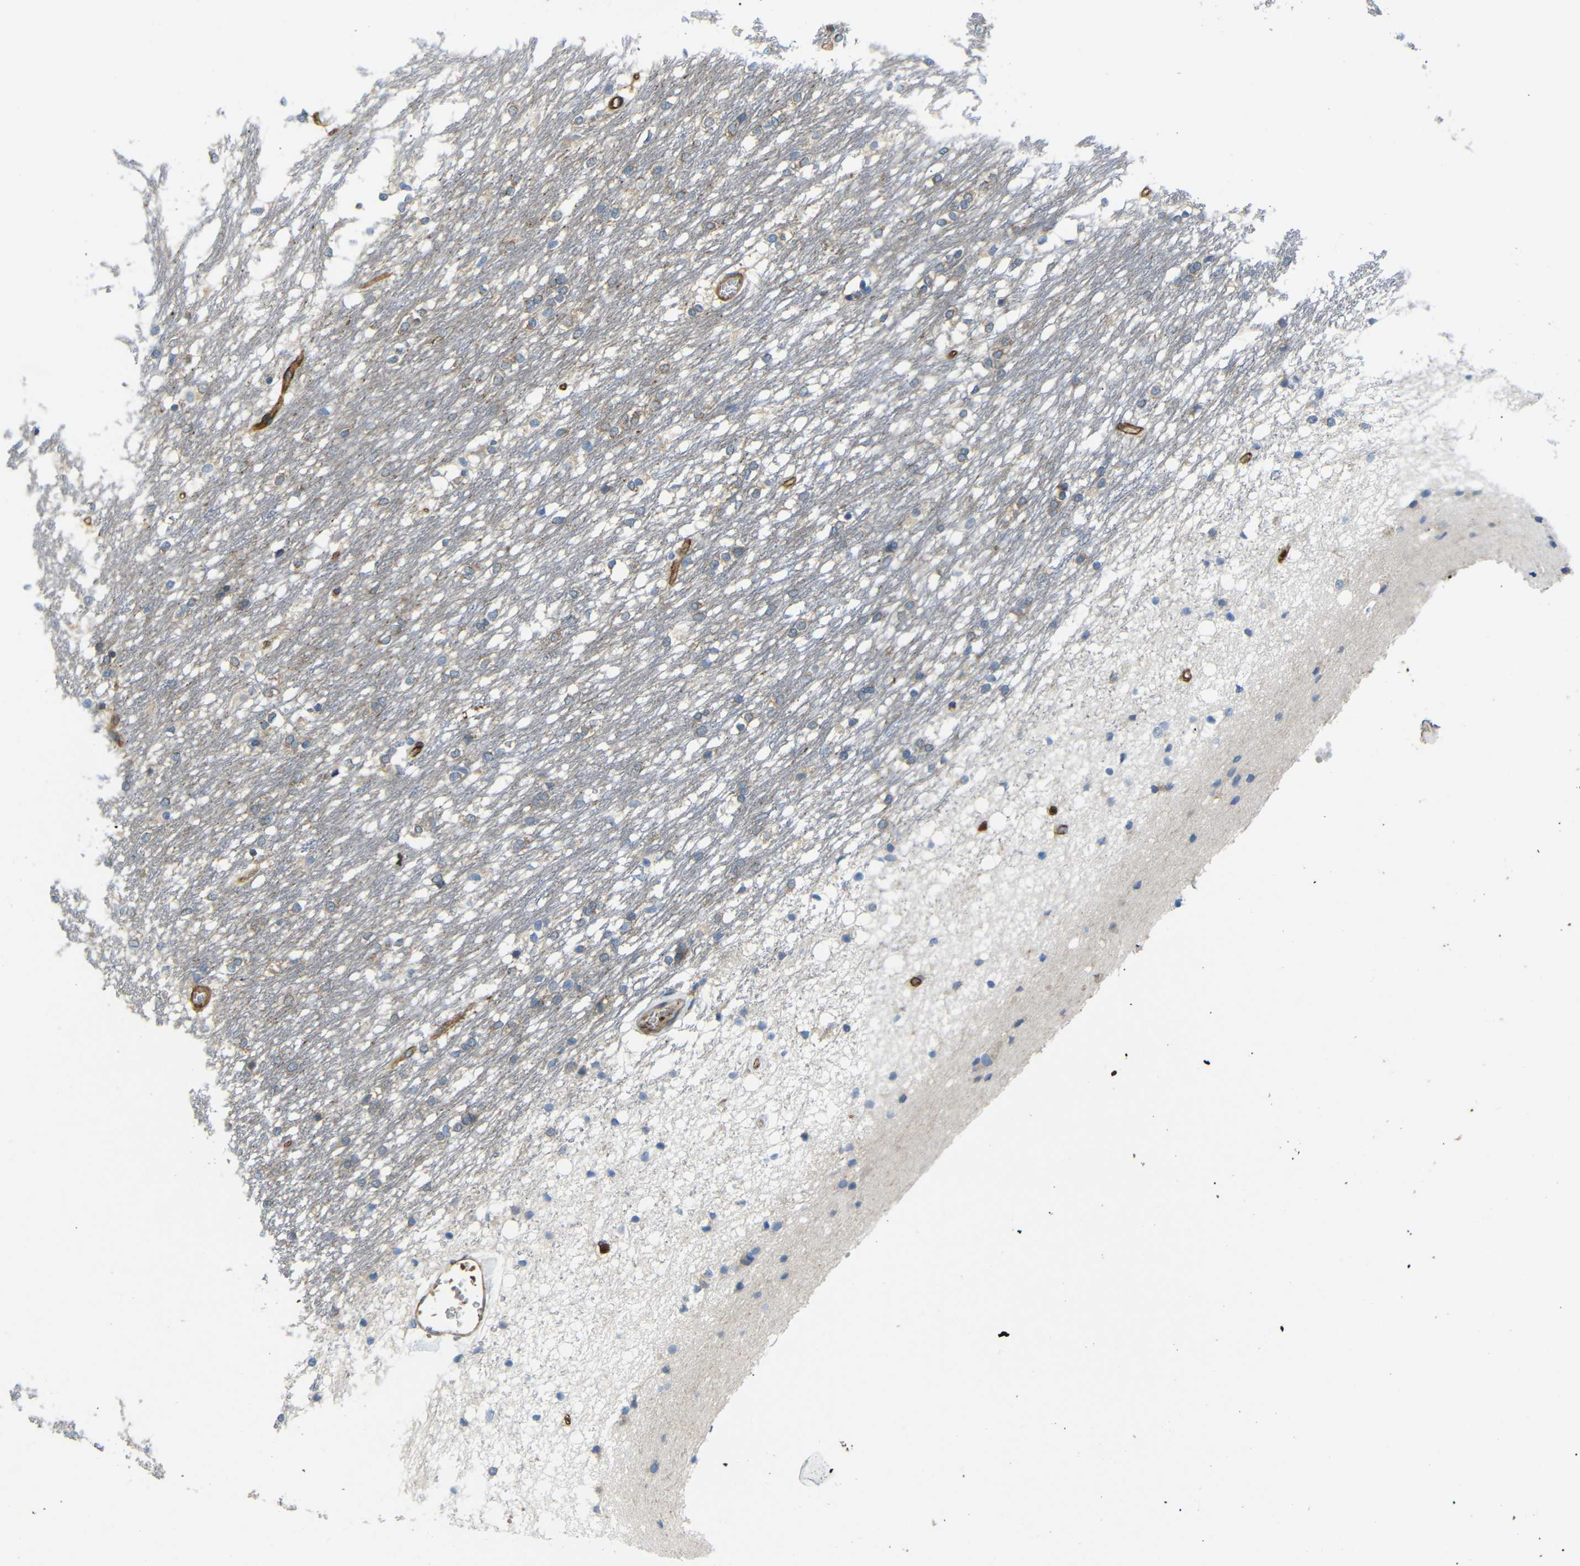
{"staining": {"intensity": "negative", "quantity": "none", "location": "none"}, "tissue": "caudate", "cell_type": "Glial cells", "image_type": "normal", "snomed": [{"axis": "morphology", "description": "Normal tissue, NOS"}, {"axis": "topography", "description": "Lateral ventricle wall"}], "caption": "The immunohistochemistry (IHC) micrograph has no significant staining in glial cells of caudate. Brightfield microscopy of immunohistochemistry (IHC) stained with DAB (brown) and hematoxylin (blue), captured at high magnification.", "gene": "MYO1B", "patient": {"sex": "female", "age": 19}}